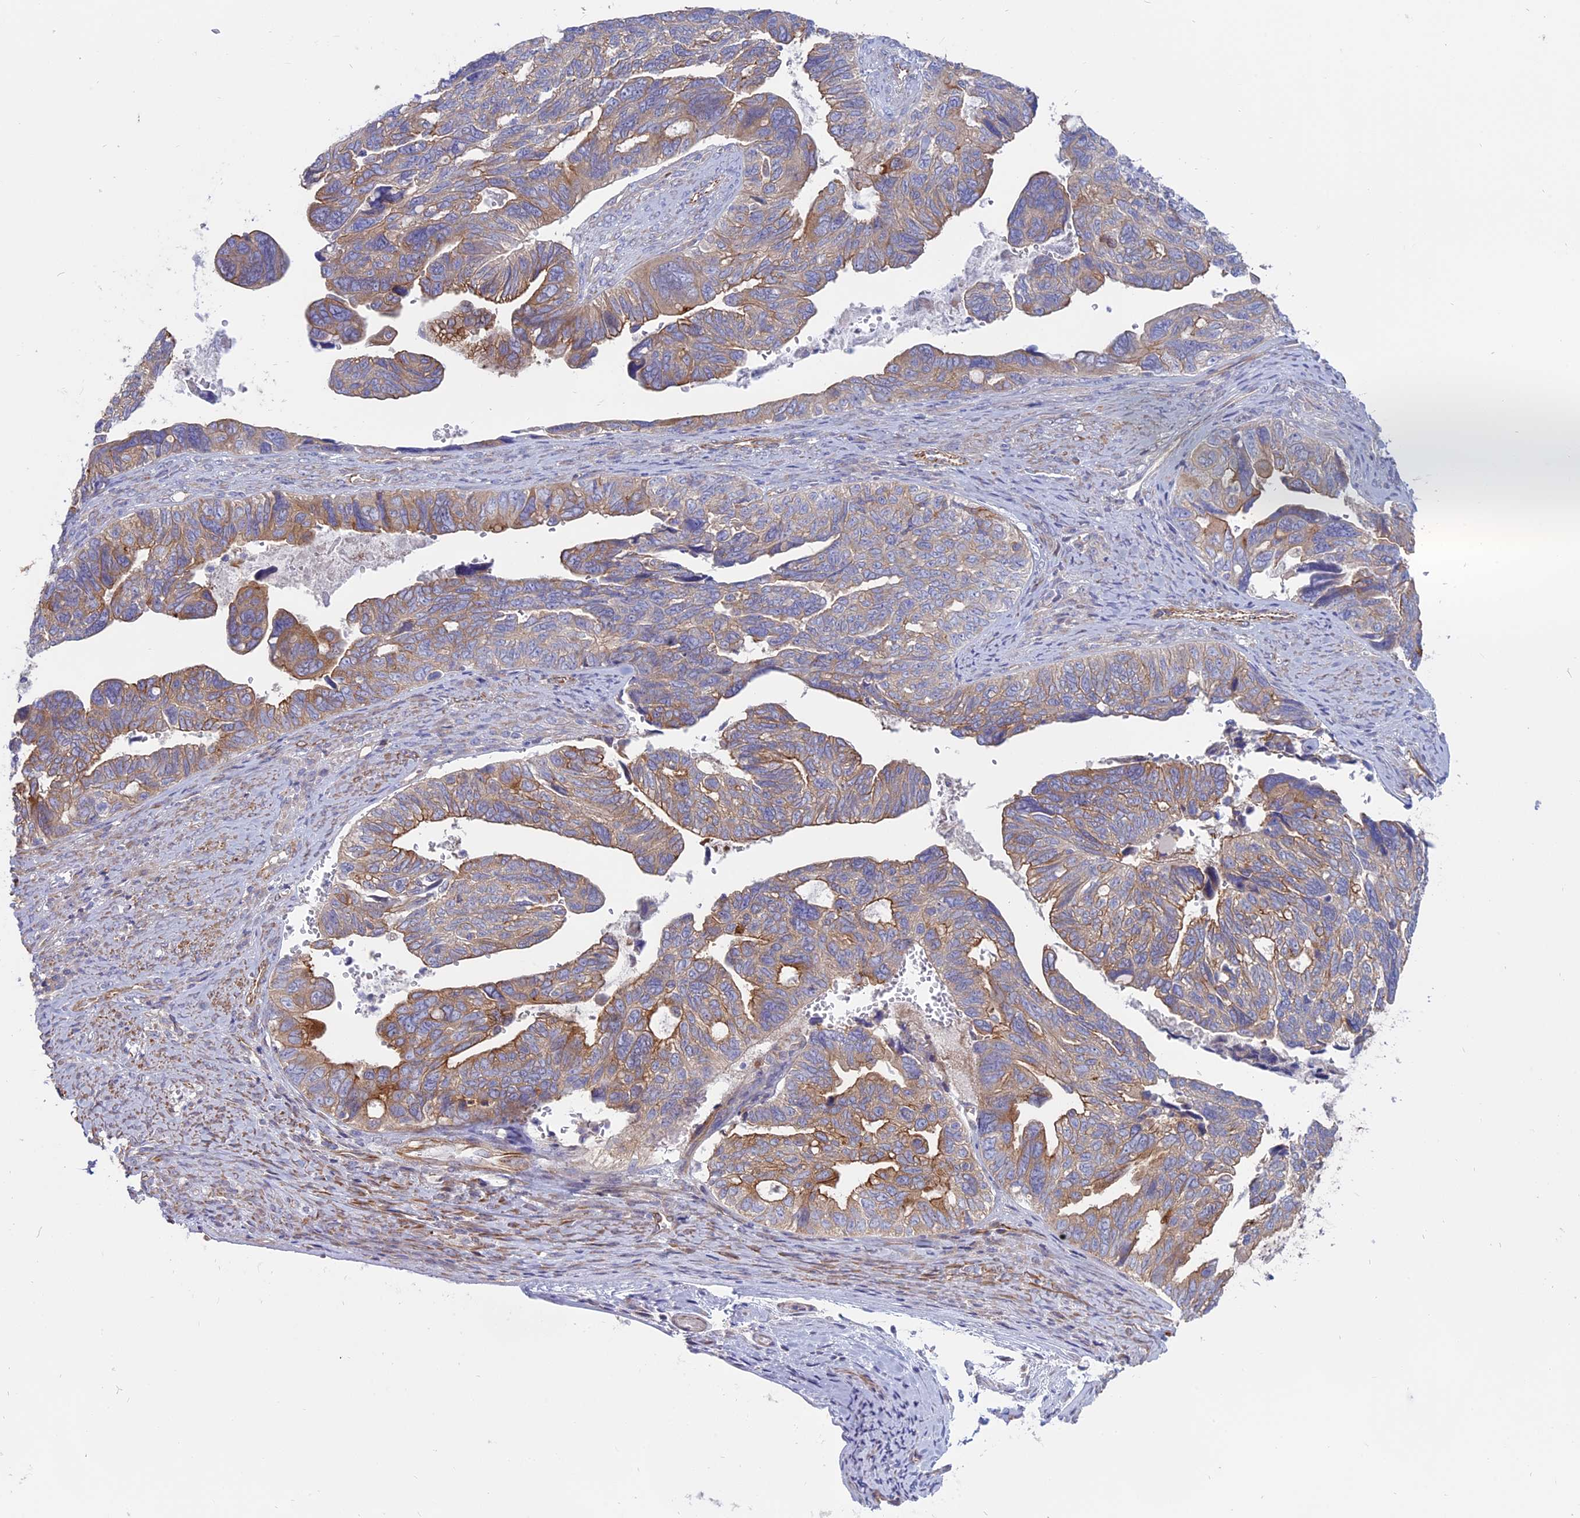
{"staining": {"intensity": "moderate", "quantity": "25%-75%", "location": "cytoplasmic/membranous"}, "tissue": "ovarian cancer", "cell_type": "Tumor cells", "image_type": "cancer", "snomed": [{"axis": "morphology", "description": "Cystadenocarcinoma, serous, NOS"}, {"axis": "topography", "description": "Ovary"}], "caption": "Immunohistochemistry micrograph of ovarian serous cystadenocarcinoma stained for a protein (brown), which shows medium levels of moderate cytoplasmic/membranous positivity in about 25%-75% of tumor cells.", "gene": "MYO5B", "patient": {"sex": "female", "age": 79}}